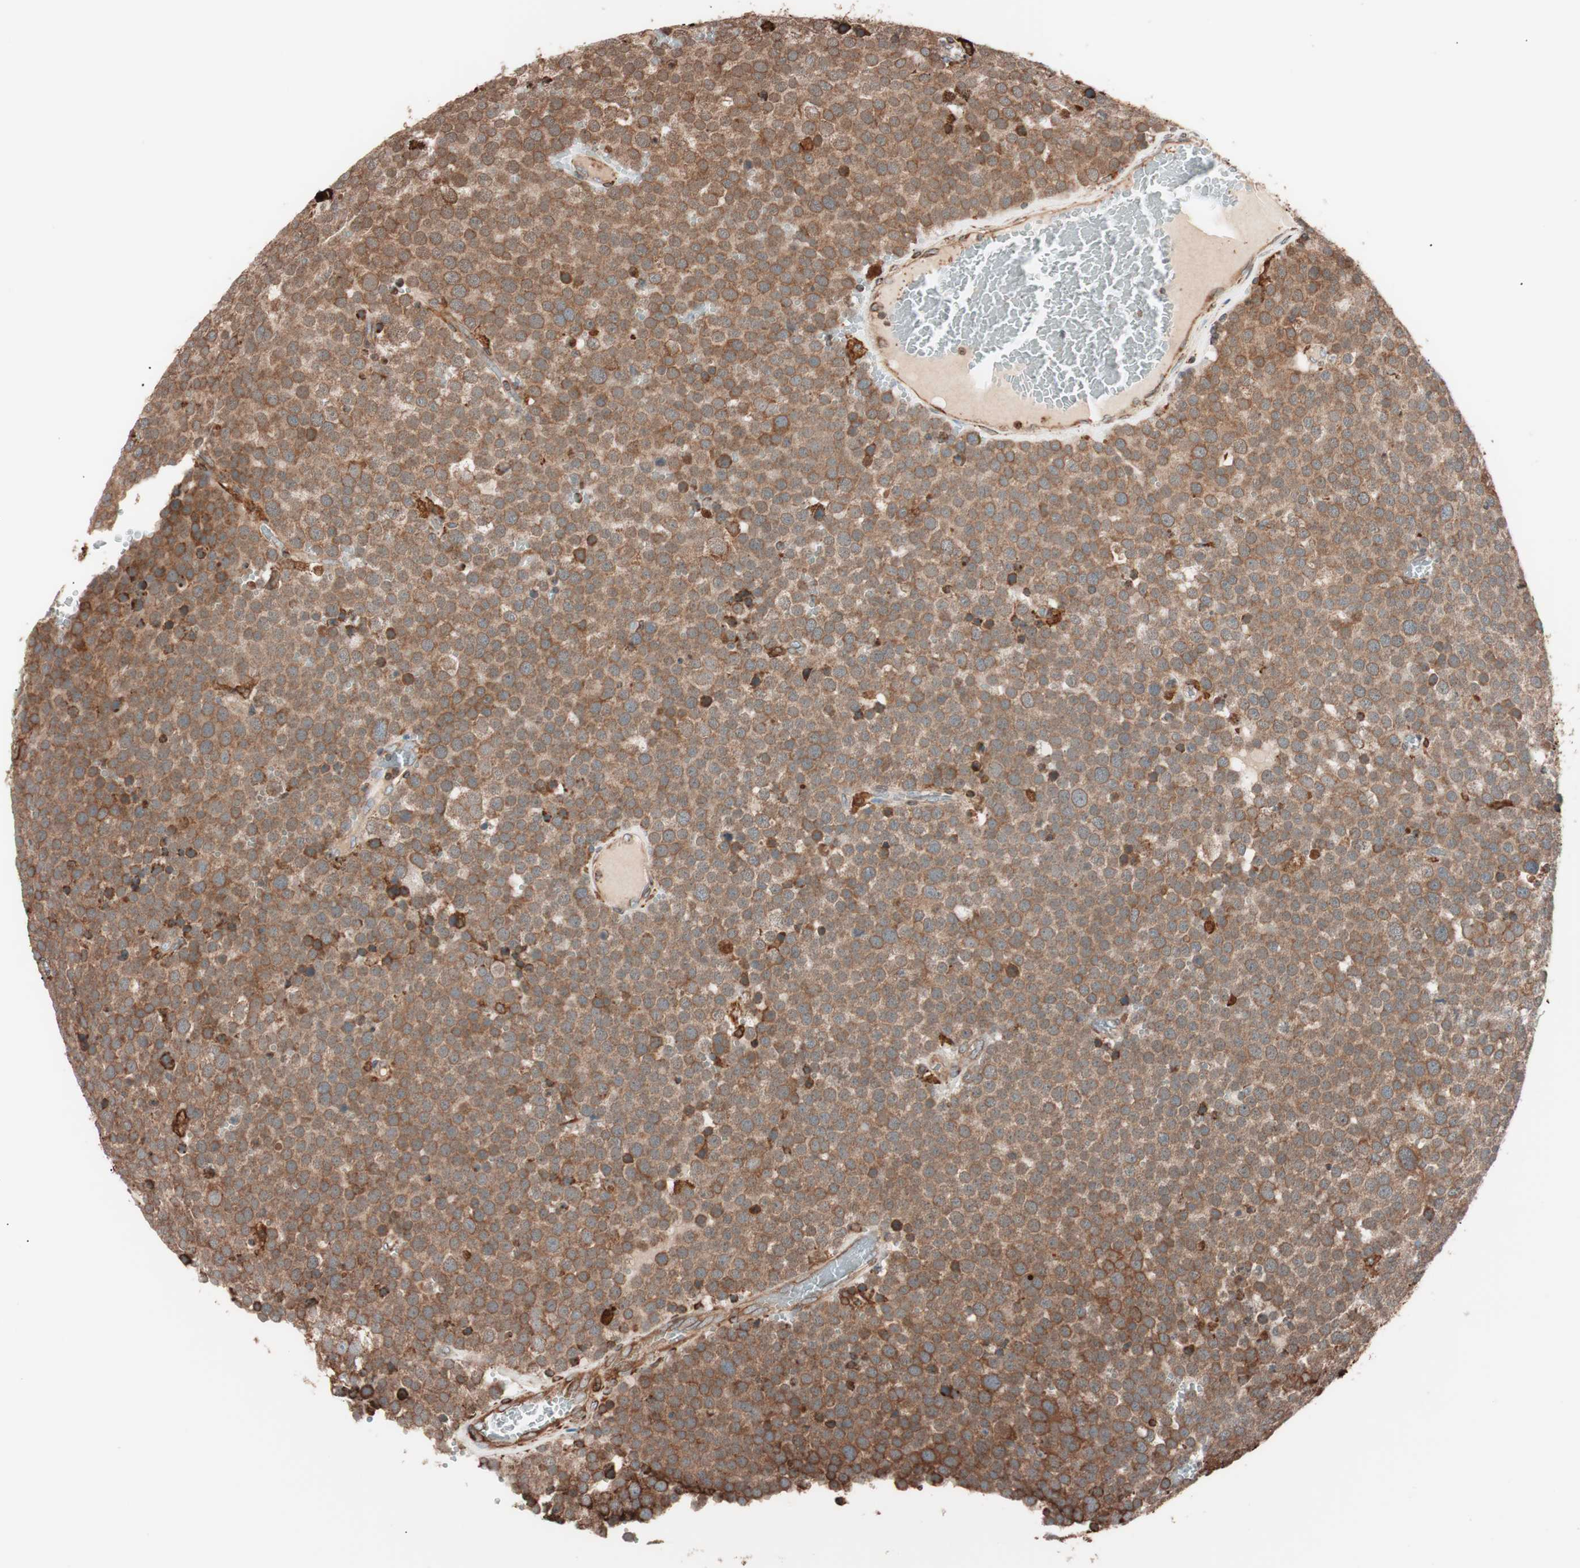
{"staining": {"intensity": "moderate", "quantity": ">75%", "location": "cytoplasmic/membranous"}, "tissue": "testis cancer", "cell_type": "Tumor cells", "image_type": "cancer", "snomed": [{"axis": "morphology", "description": "Seminoma, NOS"}, {"axis": "topography", "description": "Testis"}], "caption": "Moderate cytoplasmic/membranous expression for a protein is identified in about >75% of tumor cells of seminoma (testis) using immunohistochemistry (IHC).", "gene": "VEGFA", "patient": {"sex": "male", "age": 71}}